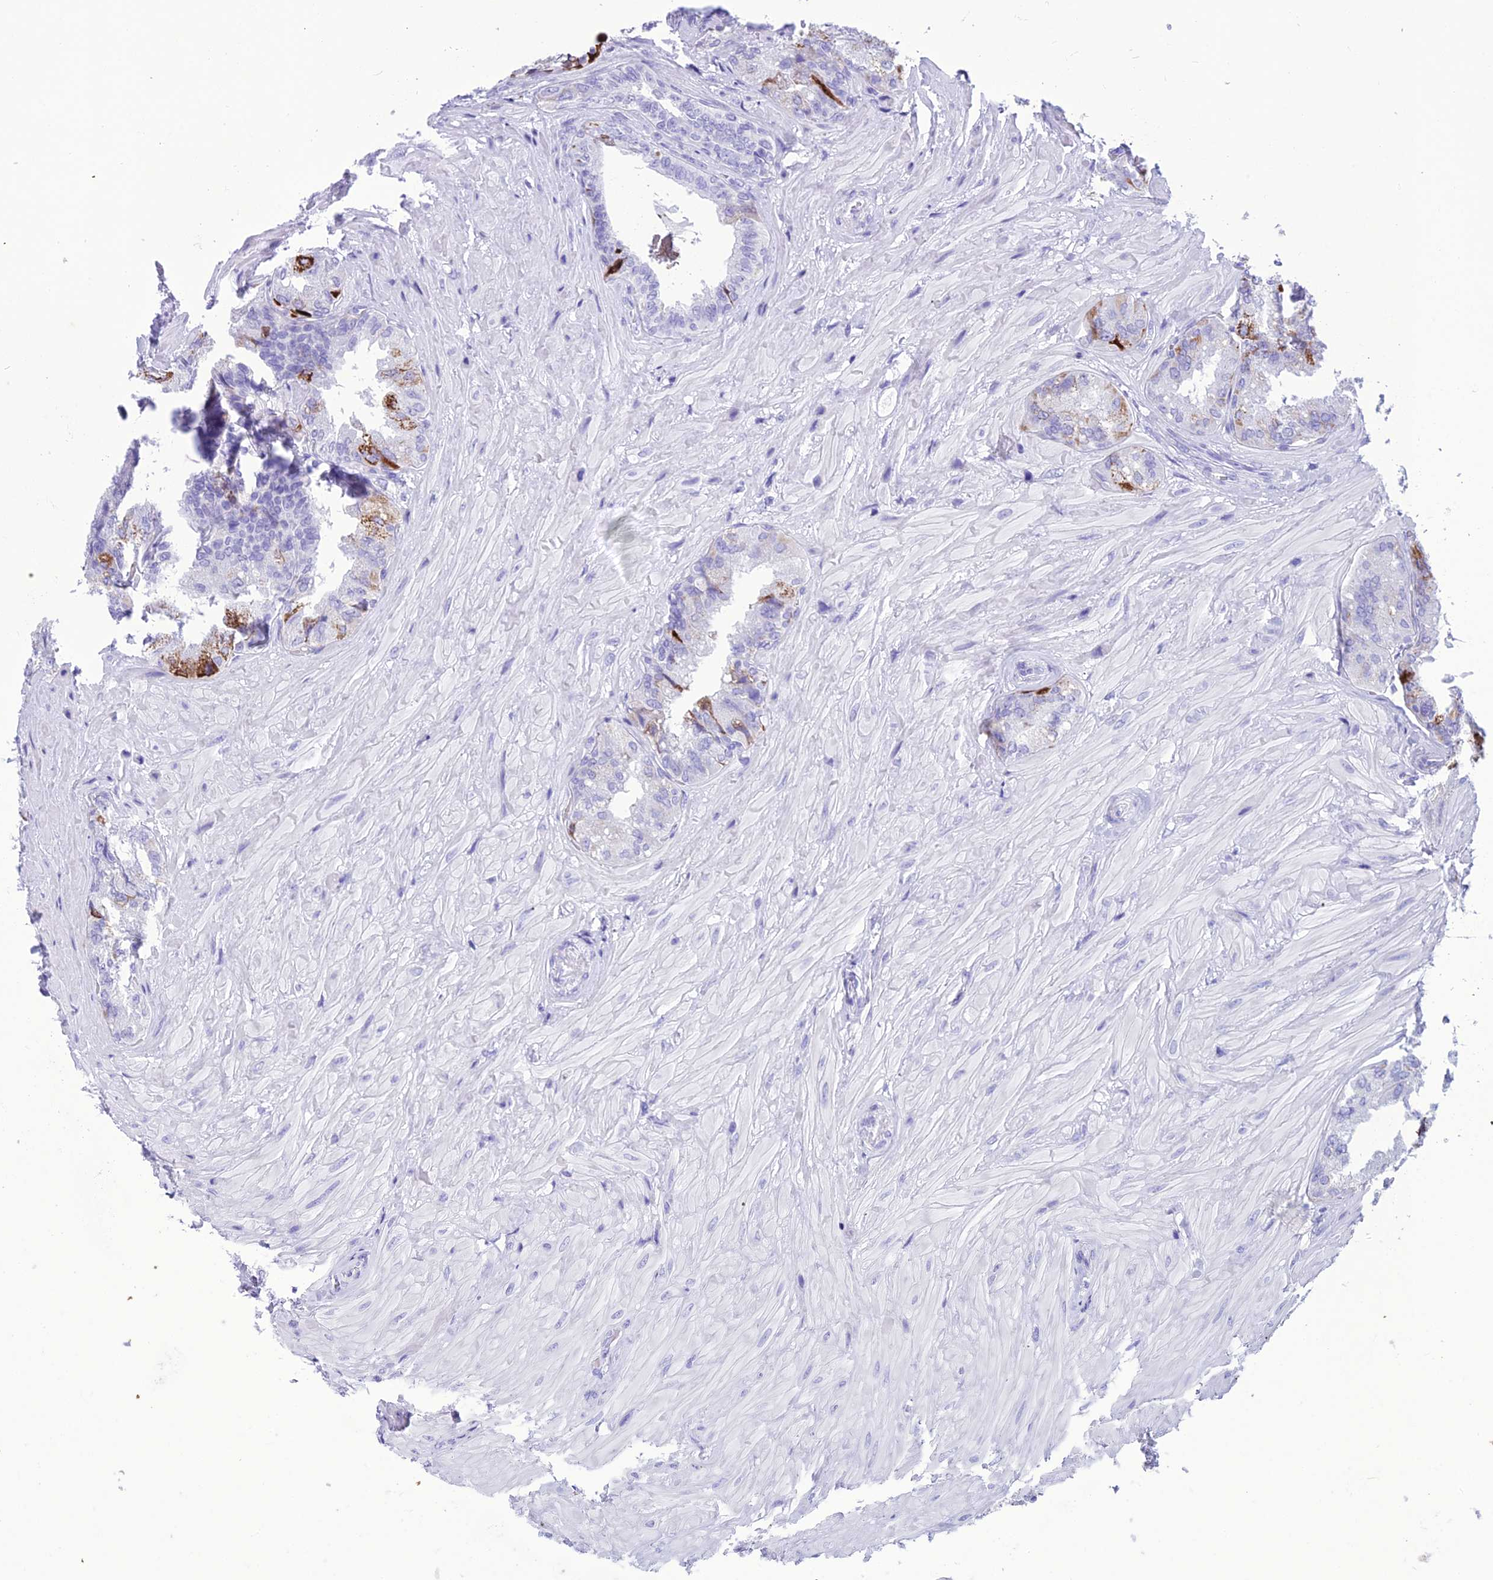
{"staining": {"intensity": "moderate", "quantity": "<25%", "location": "cytoplasmic/membranous"}, "tissue": "seminal vesicle", "cell_type": "Glandular cells", "image_type": "normal", "snomed": [{"axis": "morphology", "description": "Normal tissue, NOS"}, {"axis": "topography", "description": "Prostate and seminal vesicle, NOS"}, {"axis": "topography", "description": "Prostate"}, {"axis": "topography", "description": "Seminal veicle"}], "caption": "Immunohistochemistry photomicrograph of normal human seminal vesicle stained for a protein (brown), which reveals low levels of moderate cytoplasmic/membranous staining in approximately <25% of glandular cells.", "gene": "TRAM1L1", "patient": {"sex": "male", "age": 67}}